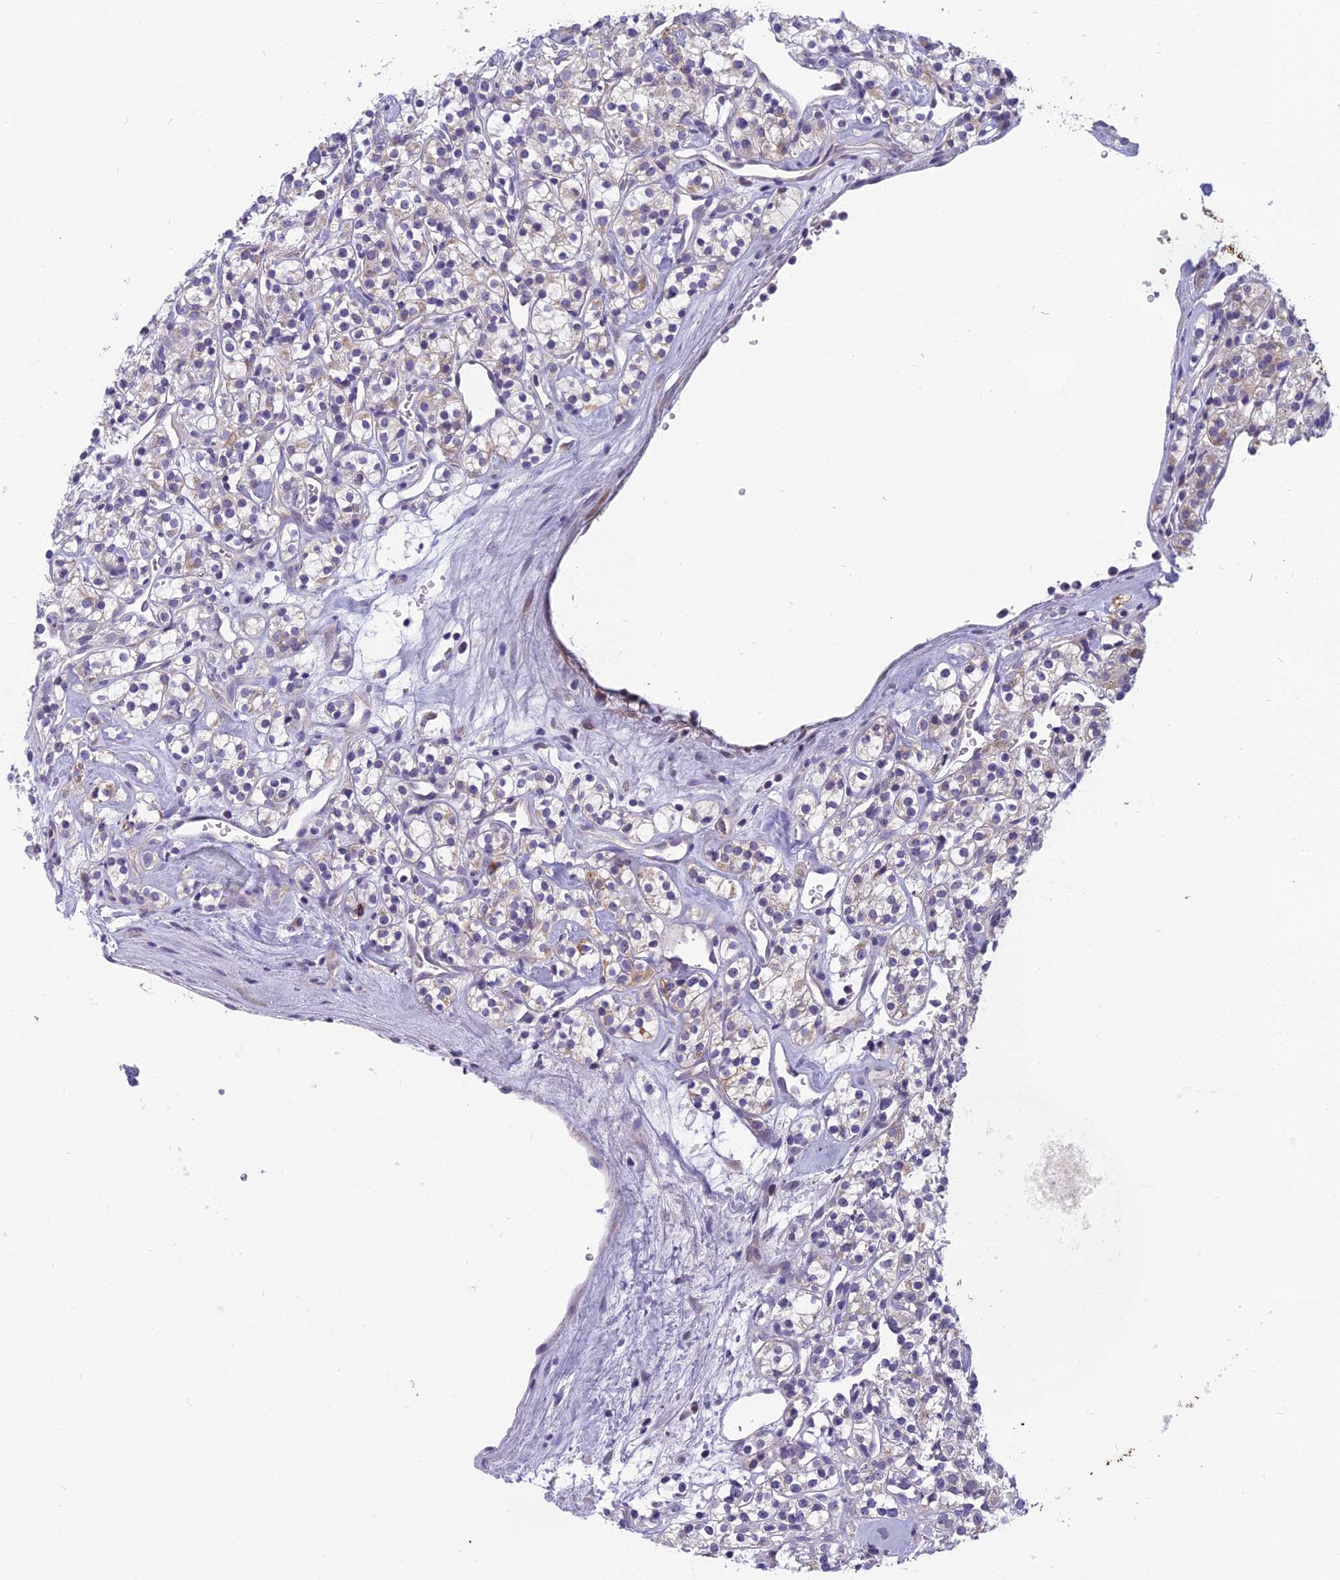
{"staining": {"intensity": "negative", "quantity": "none", "location": "none"}, "tissue": "renal cancer", "cell_type": "Tumor cells", "image_type": "cancer", "snomed": [{"axis": "morphology", "description": "Adenocarcinoma, NOS"}, {"axis": "topography", "description": "Kidney"}], "caption": "Adenocarcinoma (renal) was stained to show a protein in brown. There is no significant expression in tumor cells.", "gene": "RBM41", "patient": {"sex": "male", "age": 77}}